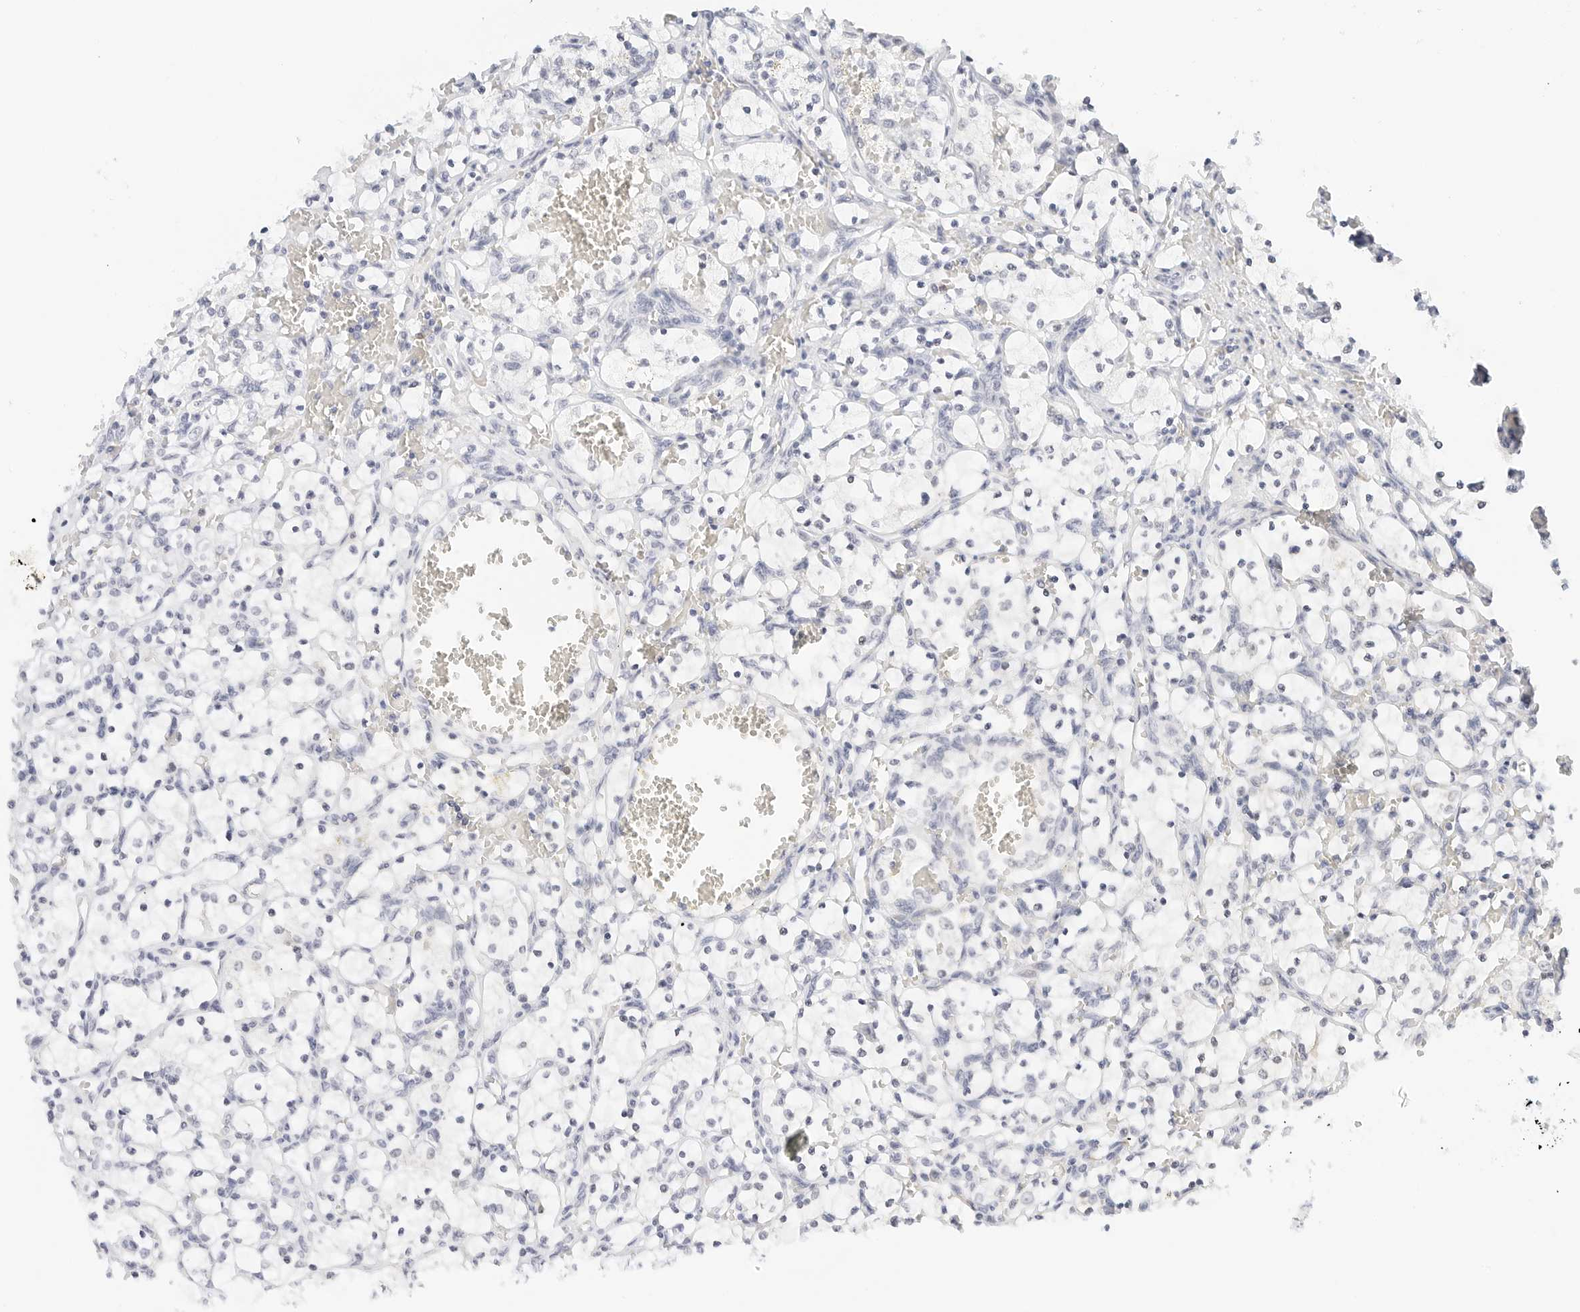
{"staining": {"intensity": "negative", "quantity": "none", "location": "none"}, "tissue": "renal cancer", "cell_type": "Tumor cells", "image_type": "cancer", "snomed": [{"axis": "morphology", "description": "Adenocarcinoma, NOS"}, {"axis": "topography", "description": "Kidney"}], "caption": "Renal adenocarcinoma was stained to show a protein in brown. There is no significant staining in tumor cells. (DAB immunohistochemistry visualized using brightfield microscopy, high magnification).", "gene": "CD22", "patient": {"sex": "female", "age": 69}}